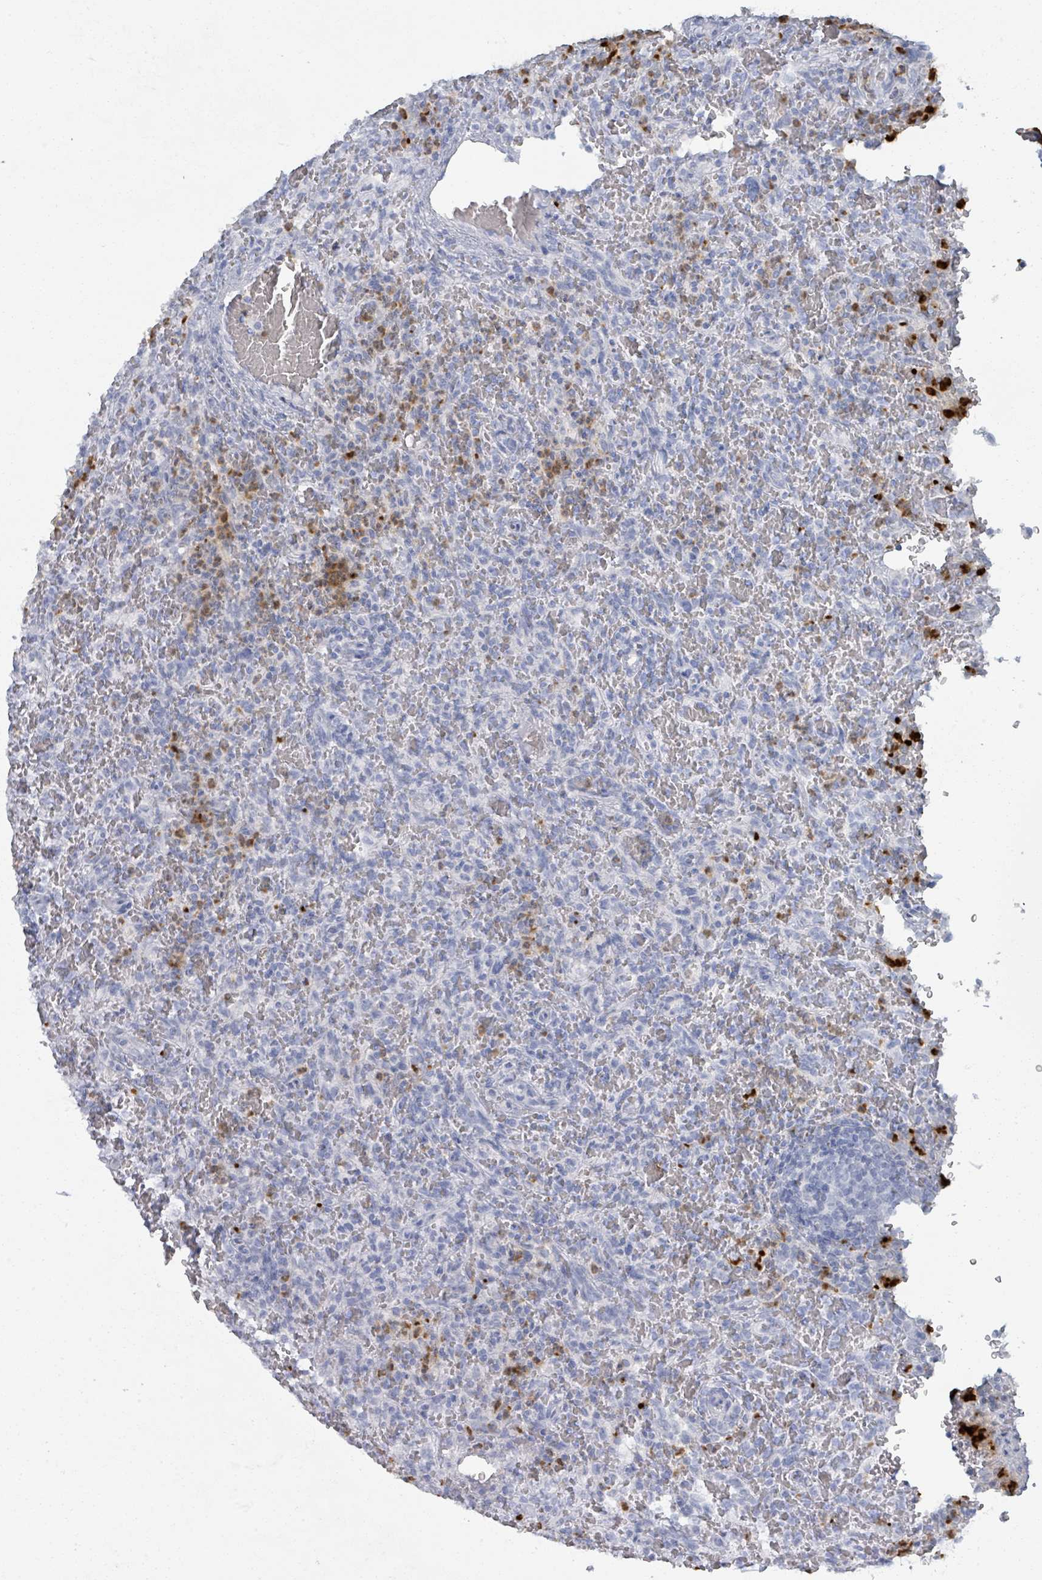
{"staining": {"intensity": "negative", "quantity": "none", "location": "none"}, "tissue": "lymphoma", "cell_type": "Tumor cells", "image_type": "cancer", "snomed": [{"axis": "morphology", "description": "Malignant lymphoma, non-Hodgkin's type, Low grade"}, {"axis": "topography", "description": "Spleen"}], "caption": "Image shows no protein positivity in tumor cells of malignant lymphoma, non-Hodgkin's type (low-grade) tissue.", "gene": "DEFA4", "patient": {"sex": "female", "age": 64}}